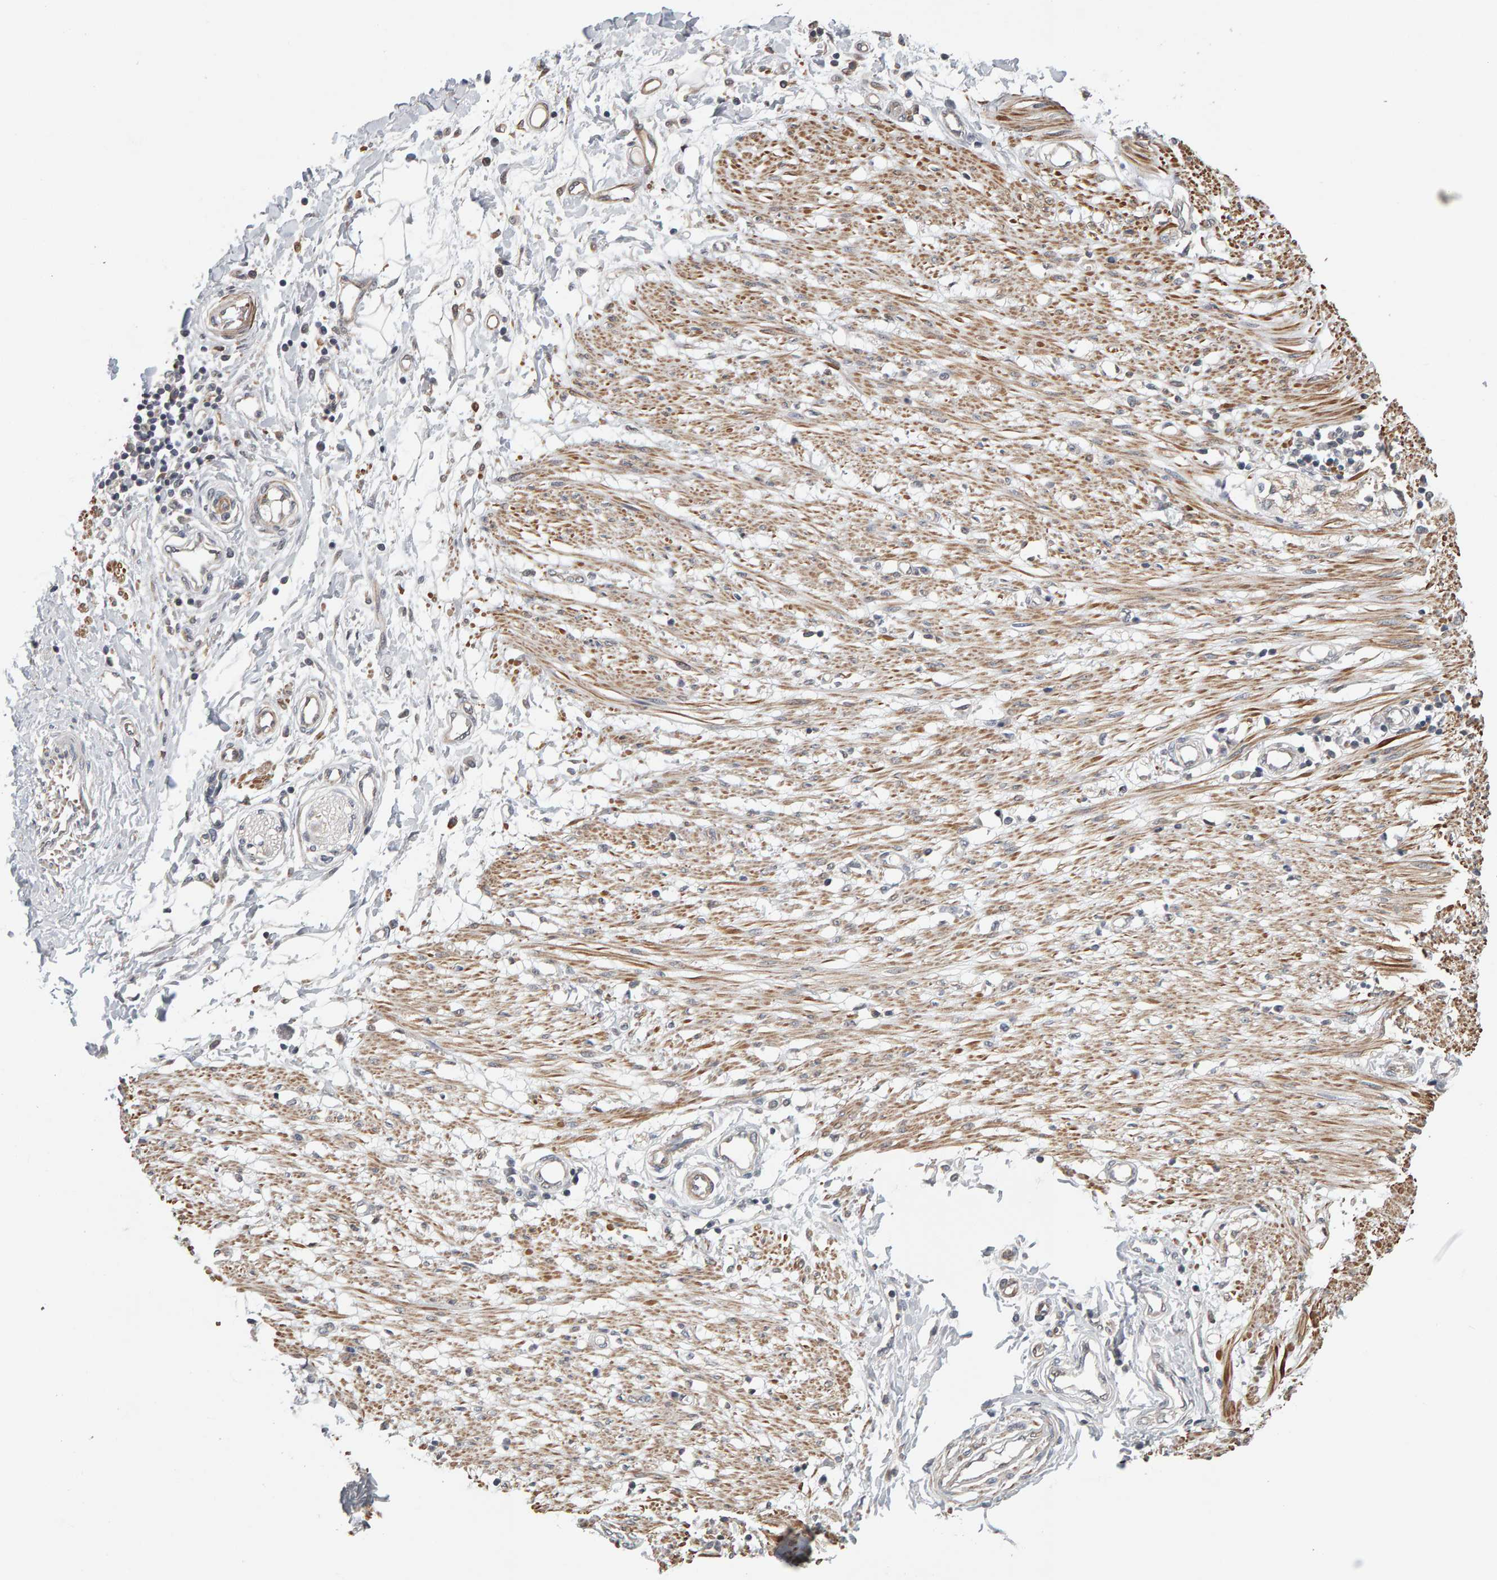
{"staining": {"intensity": "negative", "quantity": "none", "location": "none"}, "tissue": "adipose tissue", "cell_type": "Adipocytes", "image_type": "normal", "snomed": [{"axis": "morphology", "description": "Normal tissue, NOS"}, {"axis": "morphology", "description": "Adenocarcinoma, NOS"}, {"axis": "topography", "description": "Colon"}, {"axis": "topography", "description": "Peripheral nerve tissue"}], "caption": "The image demonstrates no significant positivity in adipocytes of adipose tissue. (Stains: DAB (3,3'-diaminobenzidine) immunohistochemistry (IHC) with hematoxylin counter stain, Microscopy: brightfield microscopy at high magnification).", "gene": "TEFM", "patient": {"sex": "male", "age": 14}}